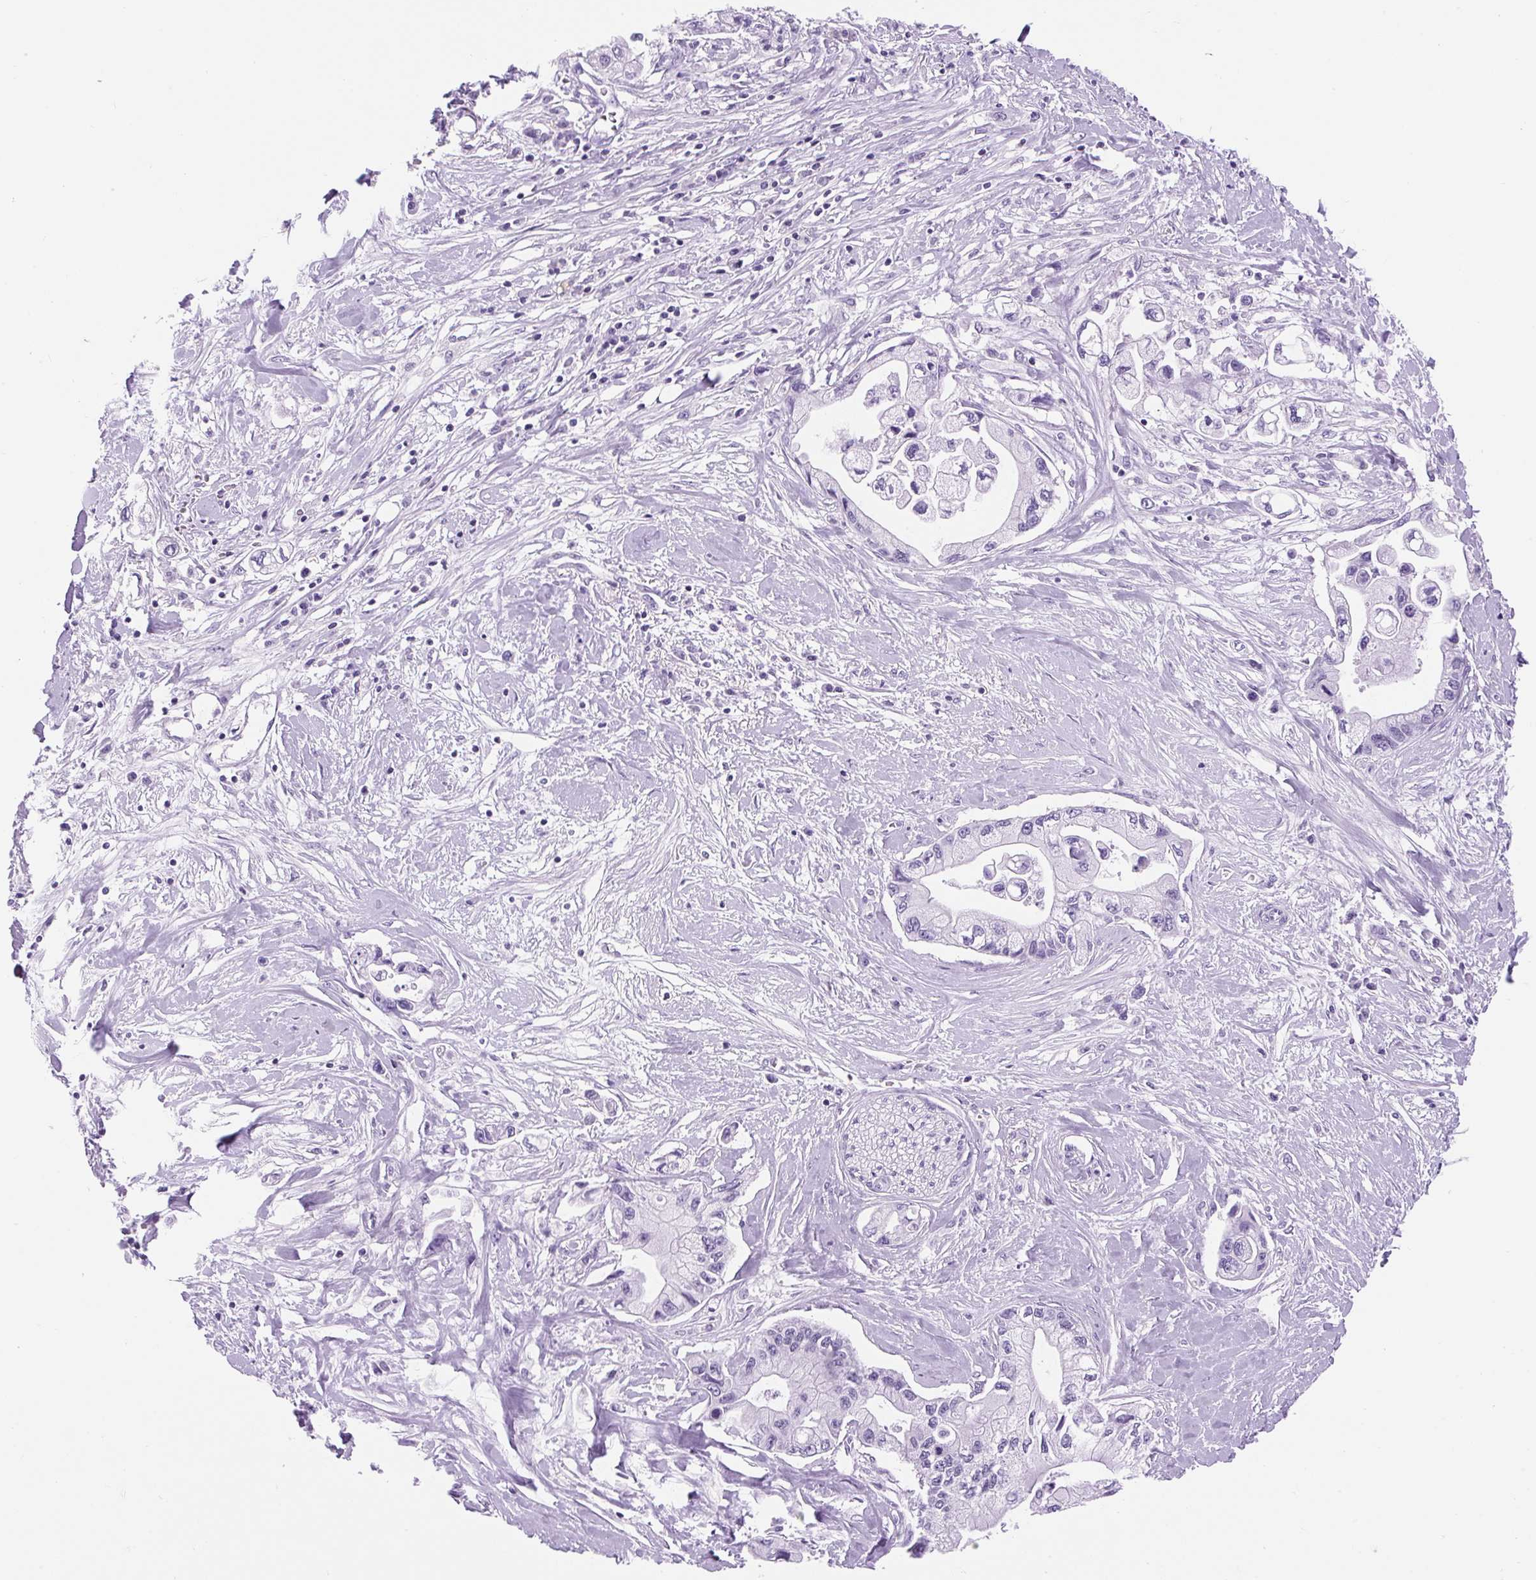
{"staining": {"intensity": "negative", "quantity": "none", "location": "none"}, "tissue": "pancreatic cancer", "cell_type": "Tumor cells", "image_type": "cancer", "snomed": [{"axis": "morphology", "description": "Adenocarcinoma, NOS"}, {"axis": "topography", "description": "Pancreas"}], "caption": "Pancreatic cancer stained for a protein using immunohistochemistry (IHC) shows no expression tumor cells.", "gene": "VPREB1", "patient": {"sex": "male", "age": 61}}